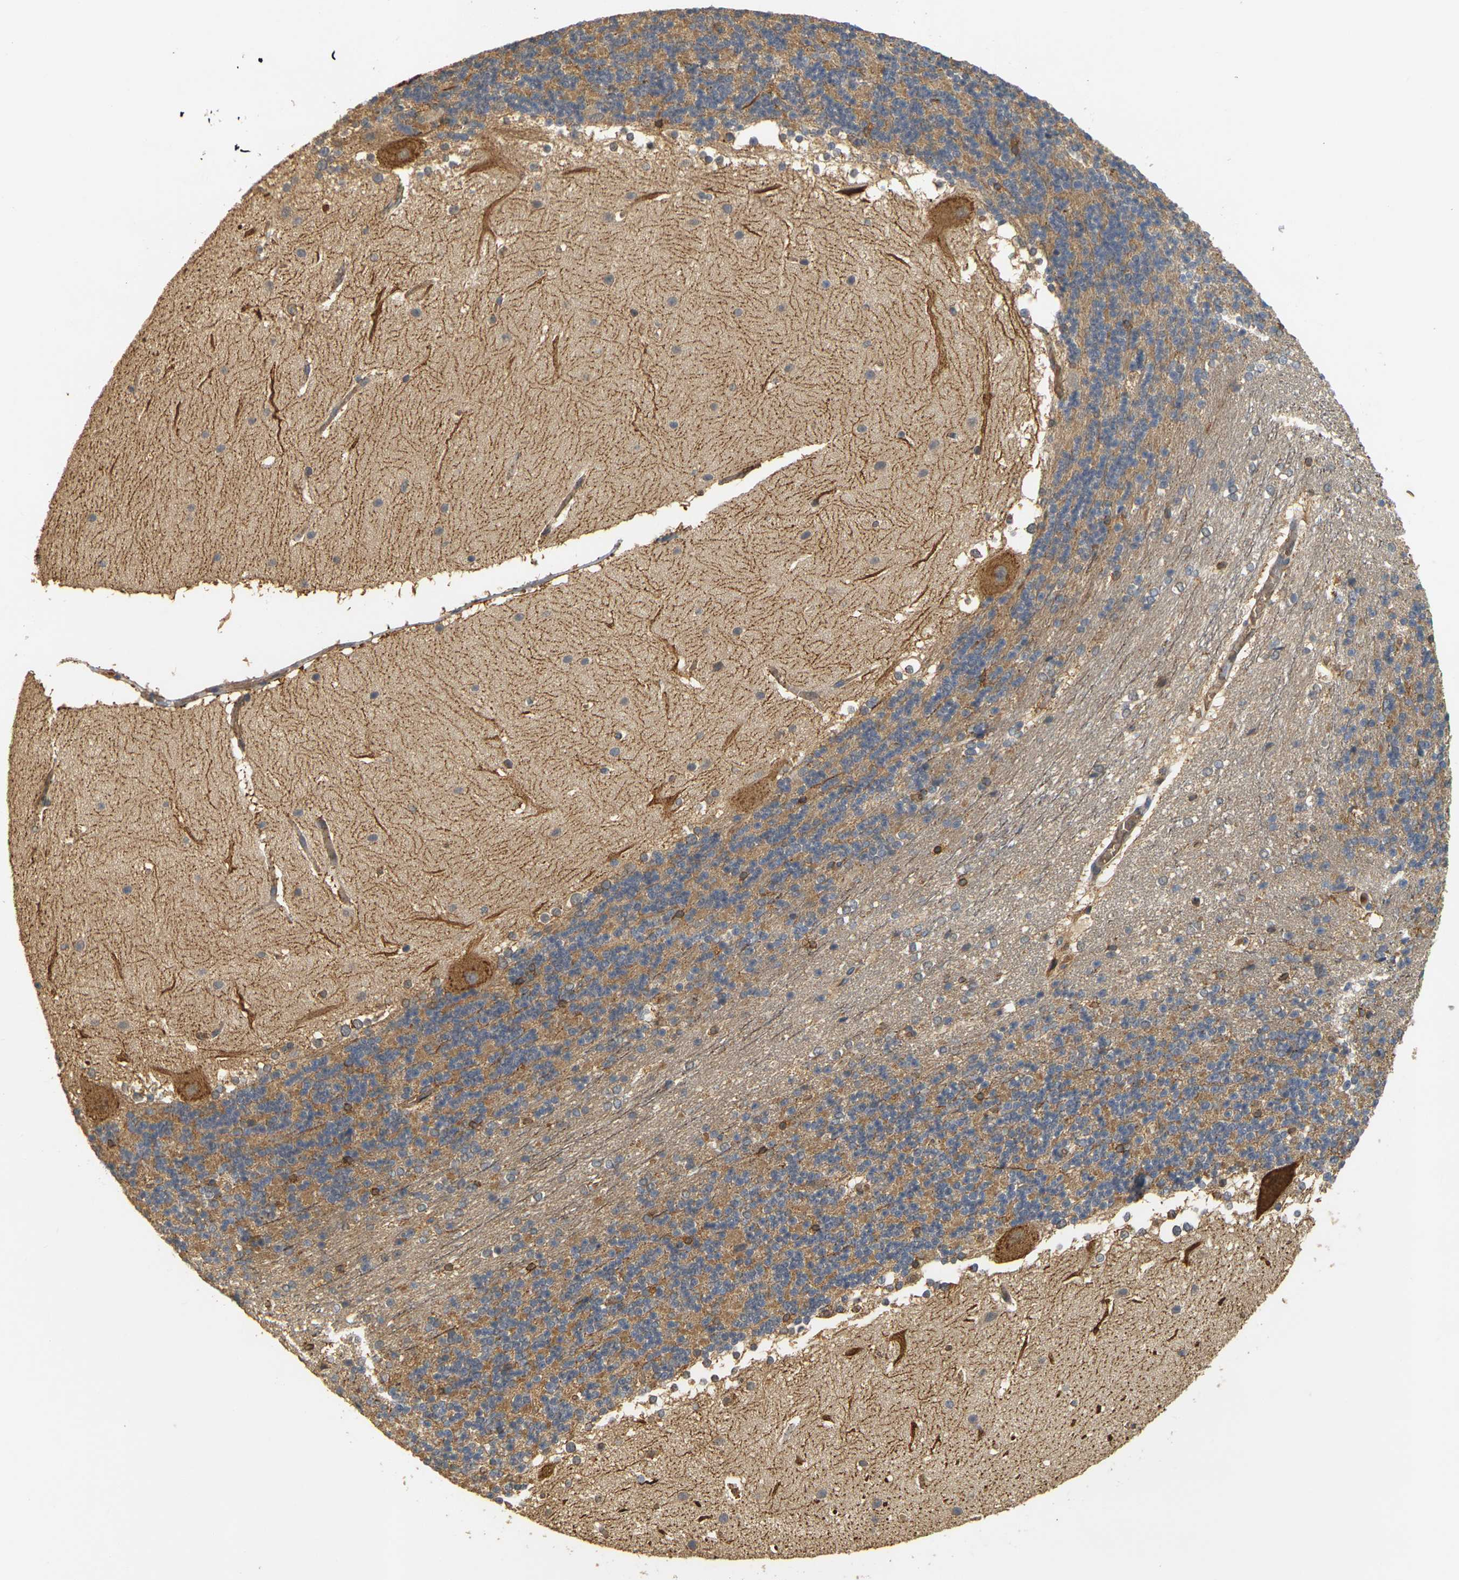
{"staining": {"intensity": "moderate", "quantity": "25%-75%", "location": "cytoplasmic/membranous"}, "tissue": "cerebellum", "cell_type": "Cells in granular layer", "image_type": "normal", "snomed": [{"axis": "morphology", "description": "Normal tissue, NOS"}, {"axis": "topography", "description": "Cerebellum"}], "caption": "Immunohistochemical staining of benign human cerebellum reveals moderate cytoplasmic/membranous protein positivity in approximately 25%-75% of cells in granular layer. The protein of interest is shown in brown color, while the nuclei are stained blue.", "gene": "MEGF9", "patient": {"sex": "female", "age": 19}}